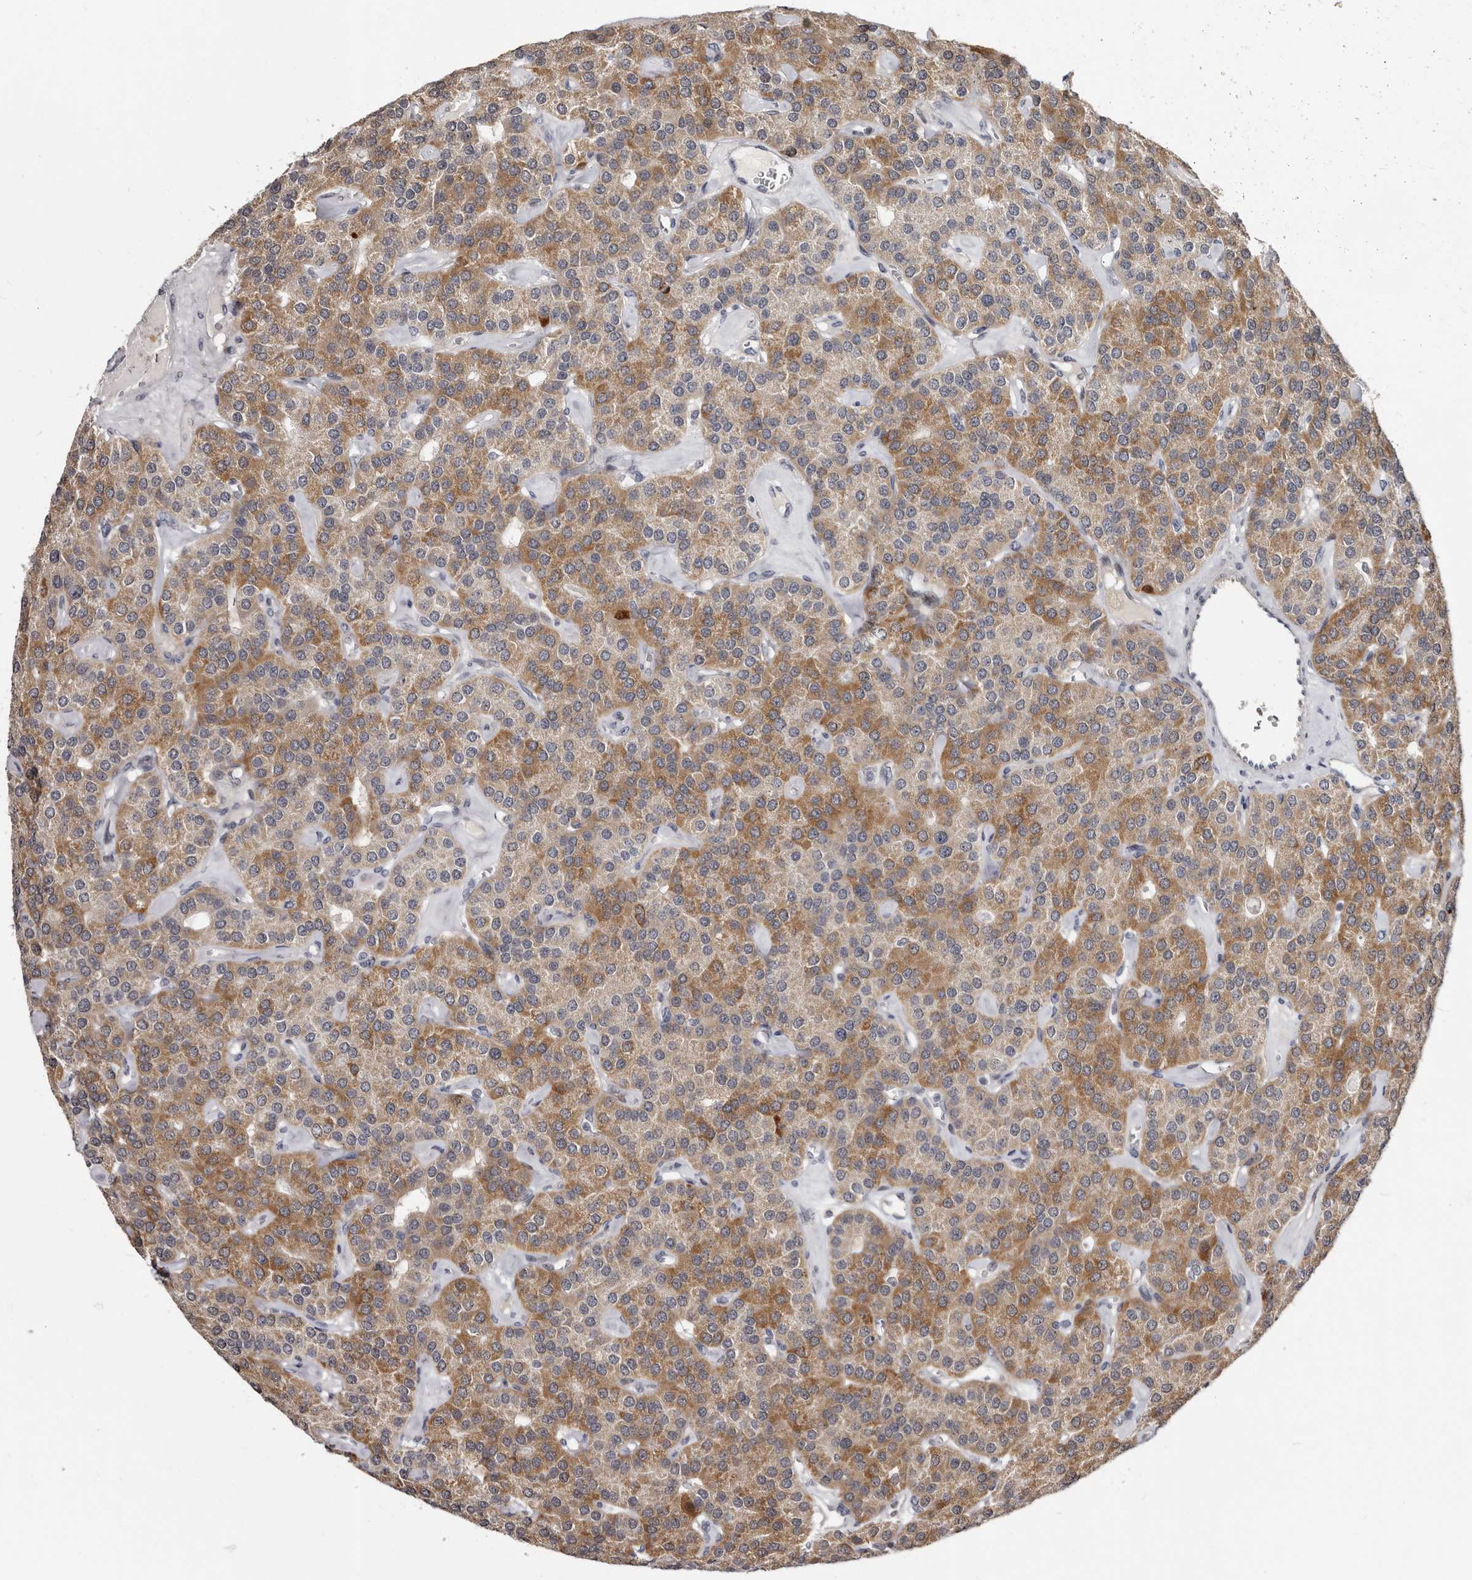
{"staining": {"intensity": "moderate", "quantity": "25%-75%", "location": "cytoplasmic/membranous"}, "tissue": "parathyroid gland", "cell_type": "Glandular cells", "image_type": "normal", "snomed": [{"axis": "morphology", "description": "Normal tissue, NOS"}, {"axis": "morphology", "description": "Adenoma, NOS"}, {"axis": "topography", "description": "Parathyroid gland"}], "caption": "Protein expression analysis of normal parathyroid gland displays moderate cytoplasmic/membranous expression in approximately 25%-75% of glandular cells. (Stains: DAB in brown, nuclei in blue, Microscopy: brightfield microscopy at high magnification).", "gene": "PHF20L1", "patient": {"sex": "female", "age": 86}}